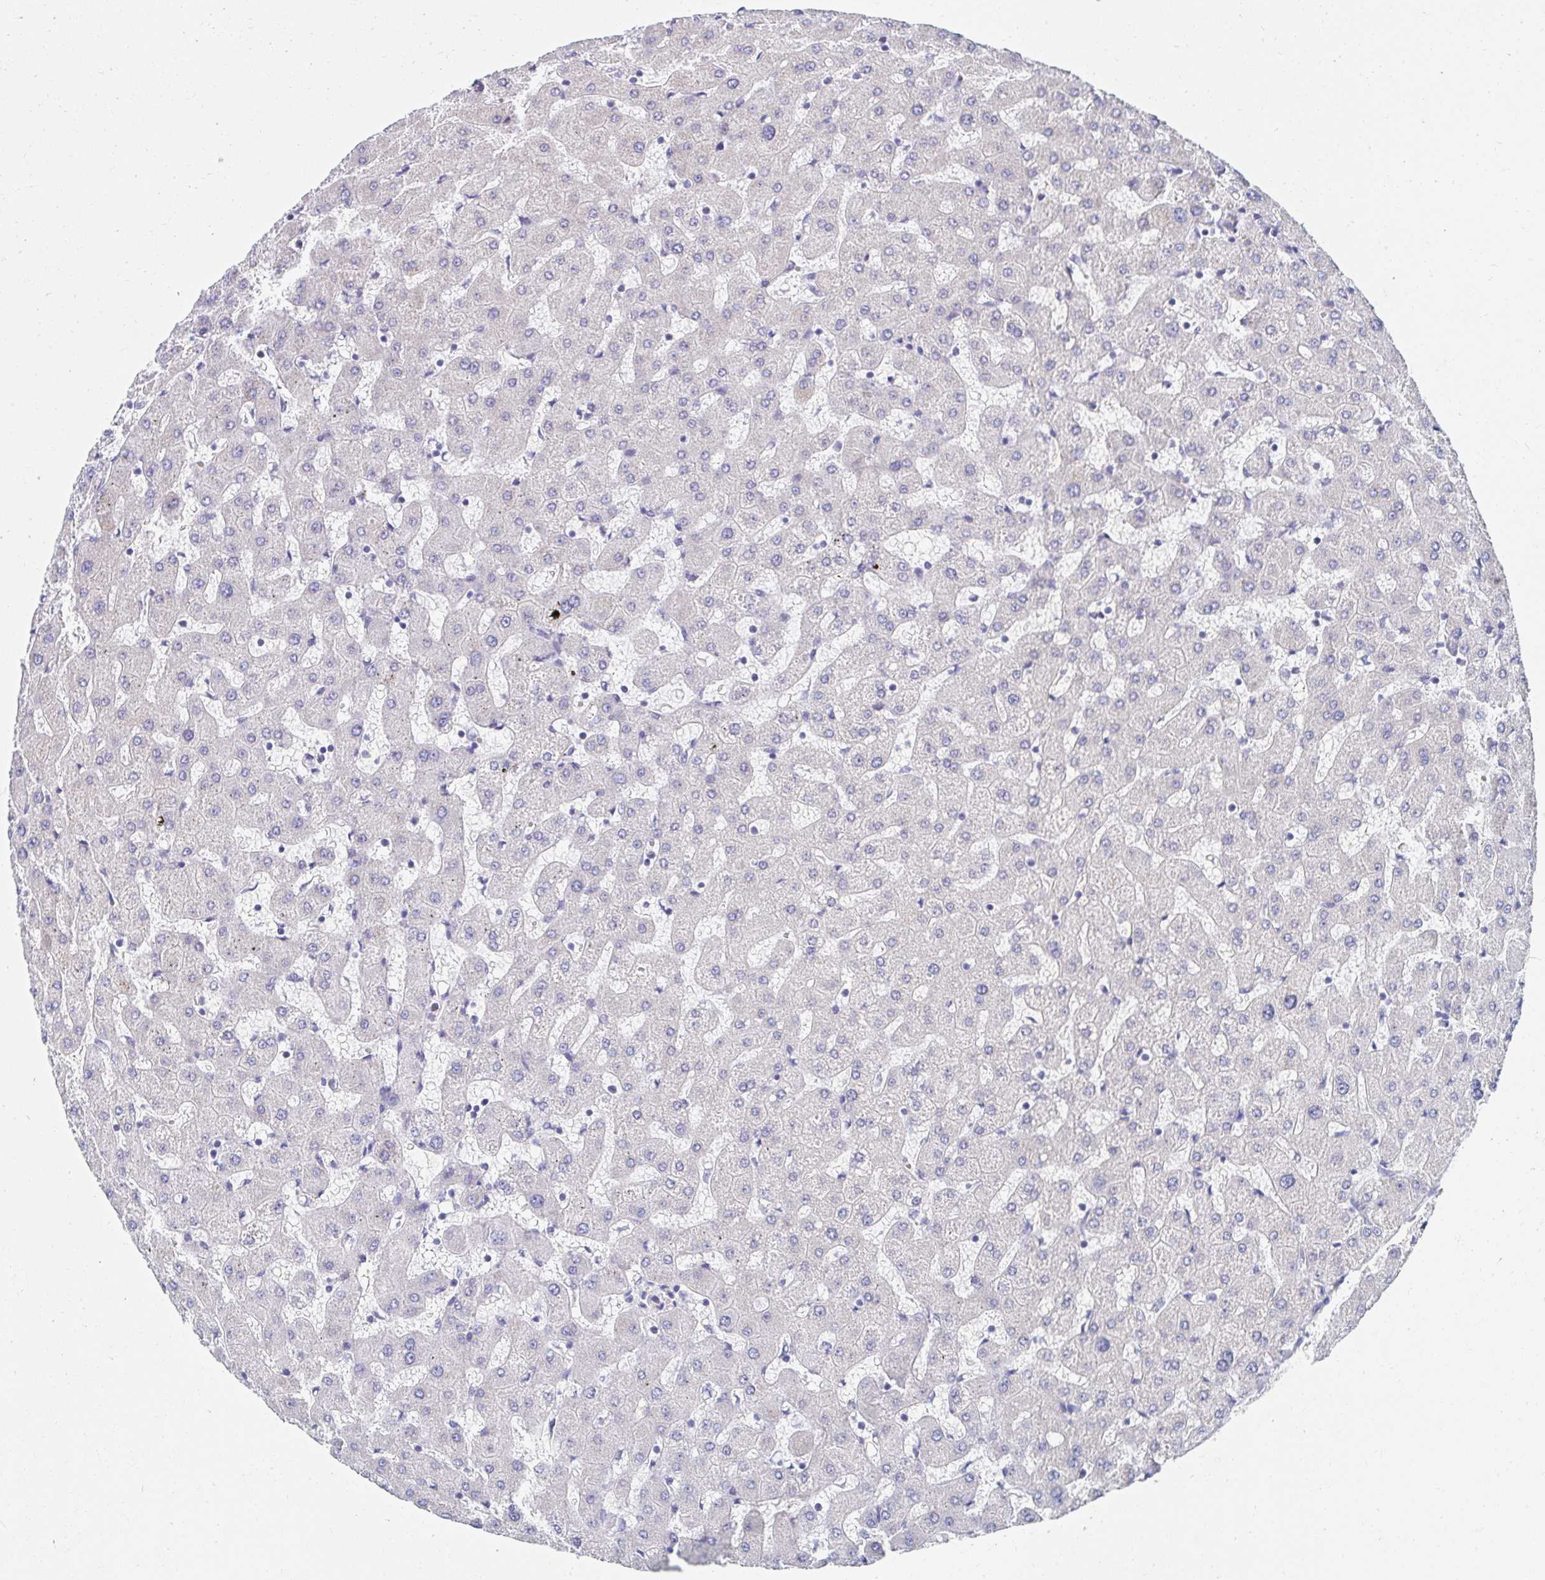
{"staining": {"intensity": "negative", "quantity": "none", "location": "none"}, "tissue": "liver", "cell_type": "Cholangiocytes", "image_type": "normal", "snomed": [{"axis": "morphology", "description": "Normal tissue, NOS"}, {"axis": "topography", "description": "Liver"}], "caption": "A micrograph of human liver is negative for staining in cholangiocytes.", "gene": "AKAP14", "patient": {"sex": "female", "age": 63}}